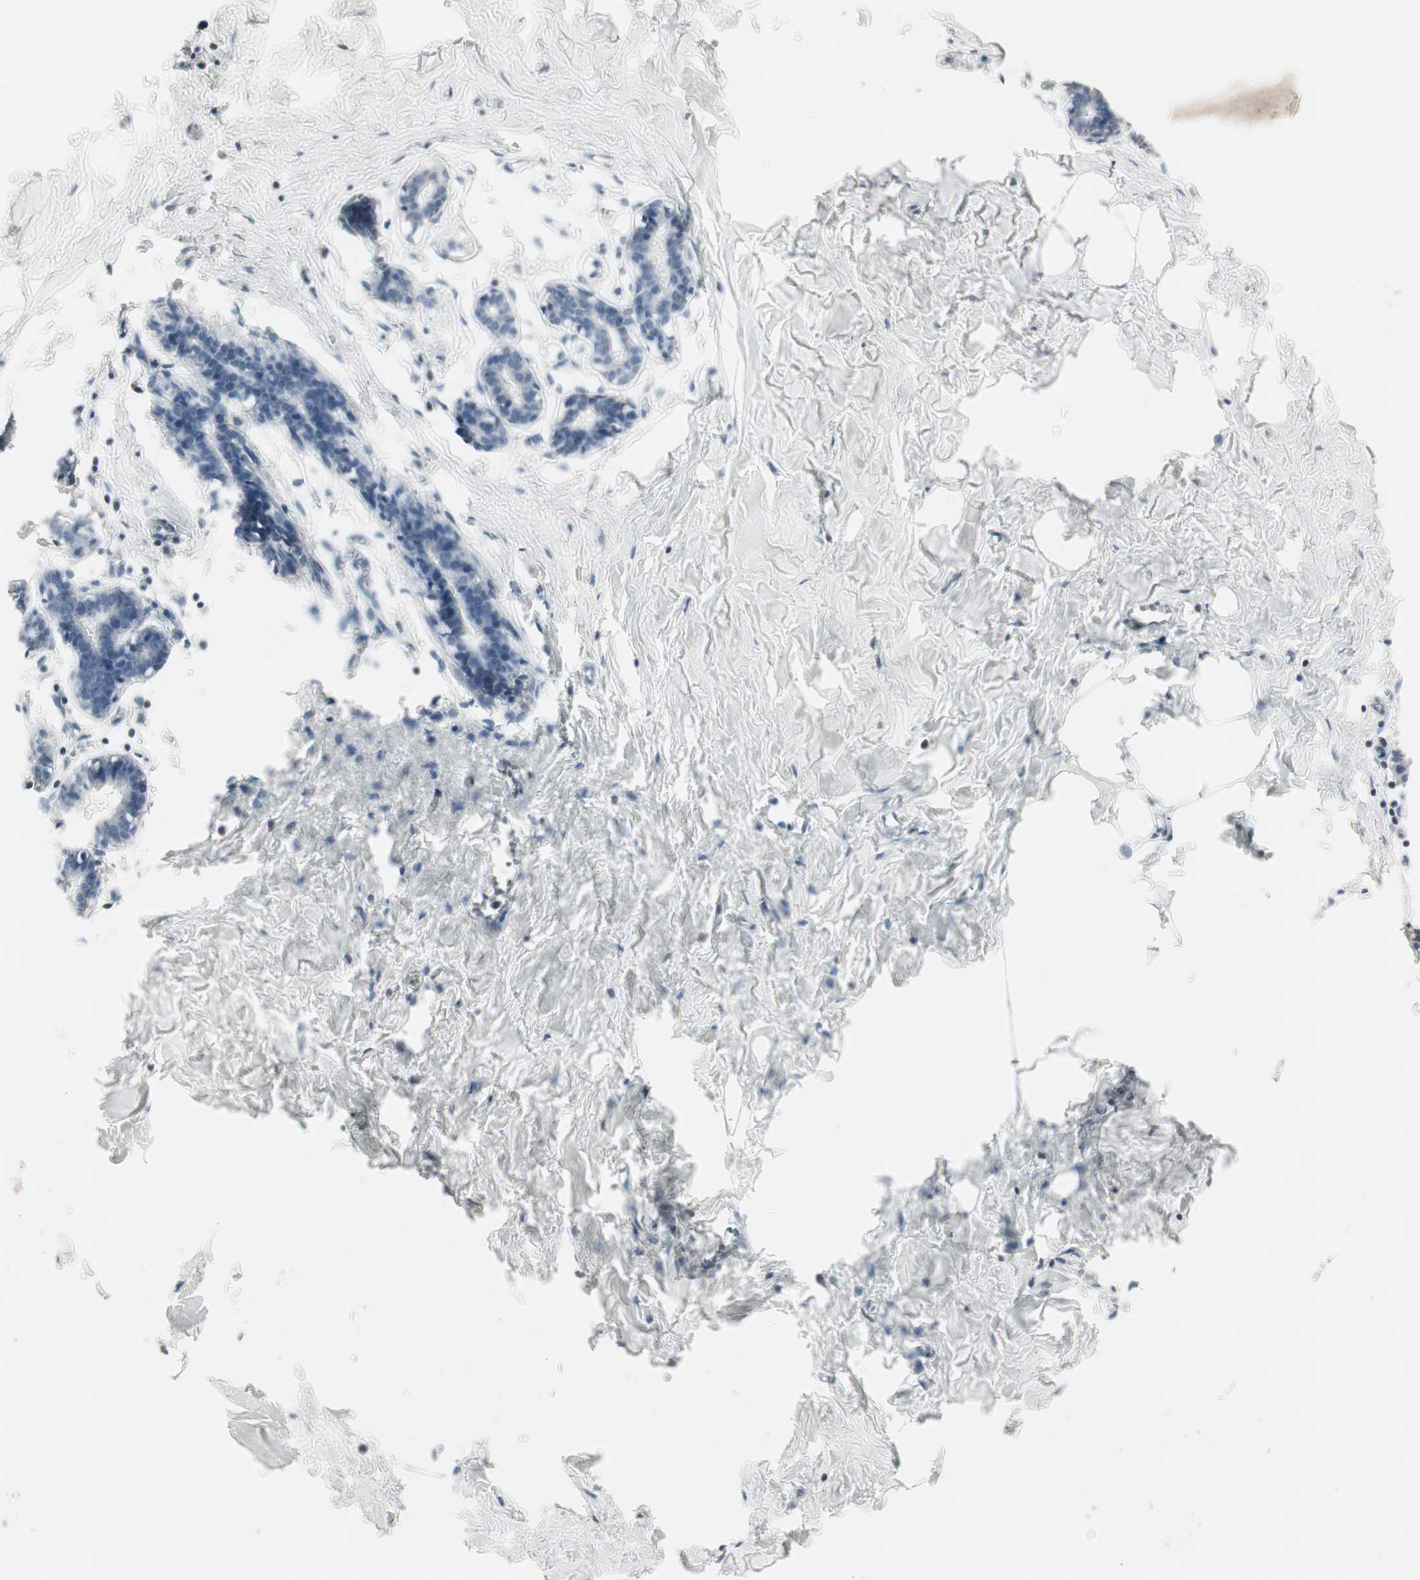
{"staining": {"intensity": "negative", "quantity": "none", "location": "none"}, "tissue": "breast", "cell_type": "Adipocytes", "image_type": "normal", "snomed": [{"axis": "morphology", "description": "Normal tissue, NOS"}, {"axis": "topography", "description": "Breast"}], "caption": "High magnification brightfield microscopy of normal breast stained with DAB (3,3'-diaminobenzidine) (brown) and counterstained with hematoxylin (blue): adipocytes show no significant positivity.", "gene": "ARHGEF1", "patient": {"sex": "female", "age": 27}}